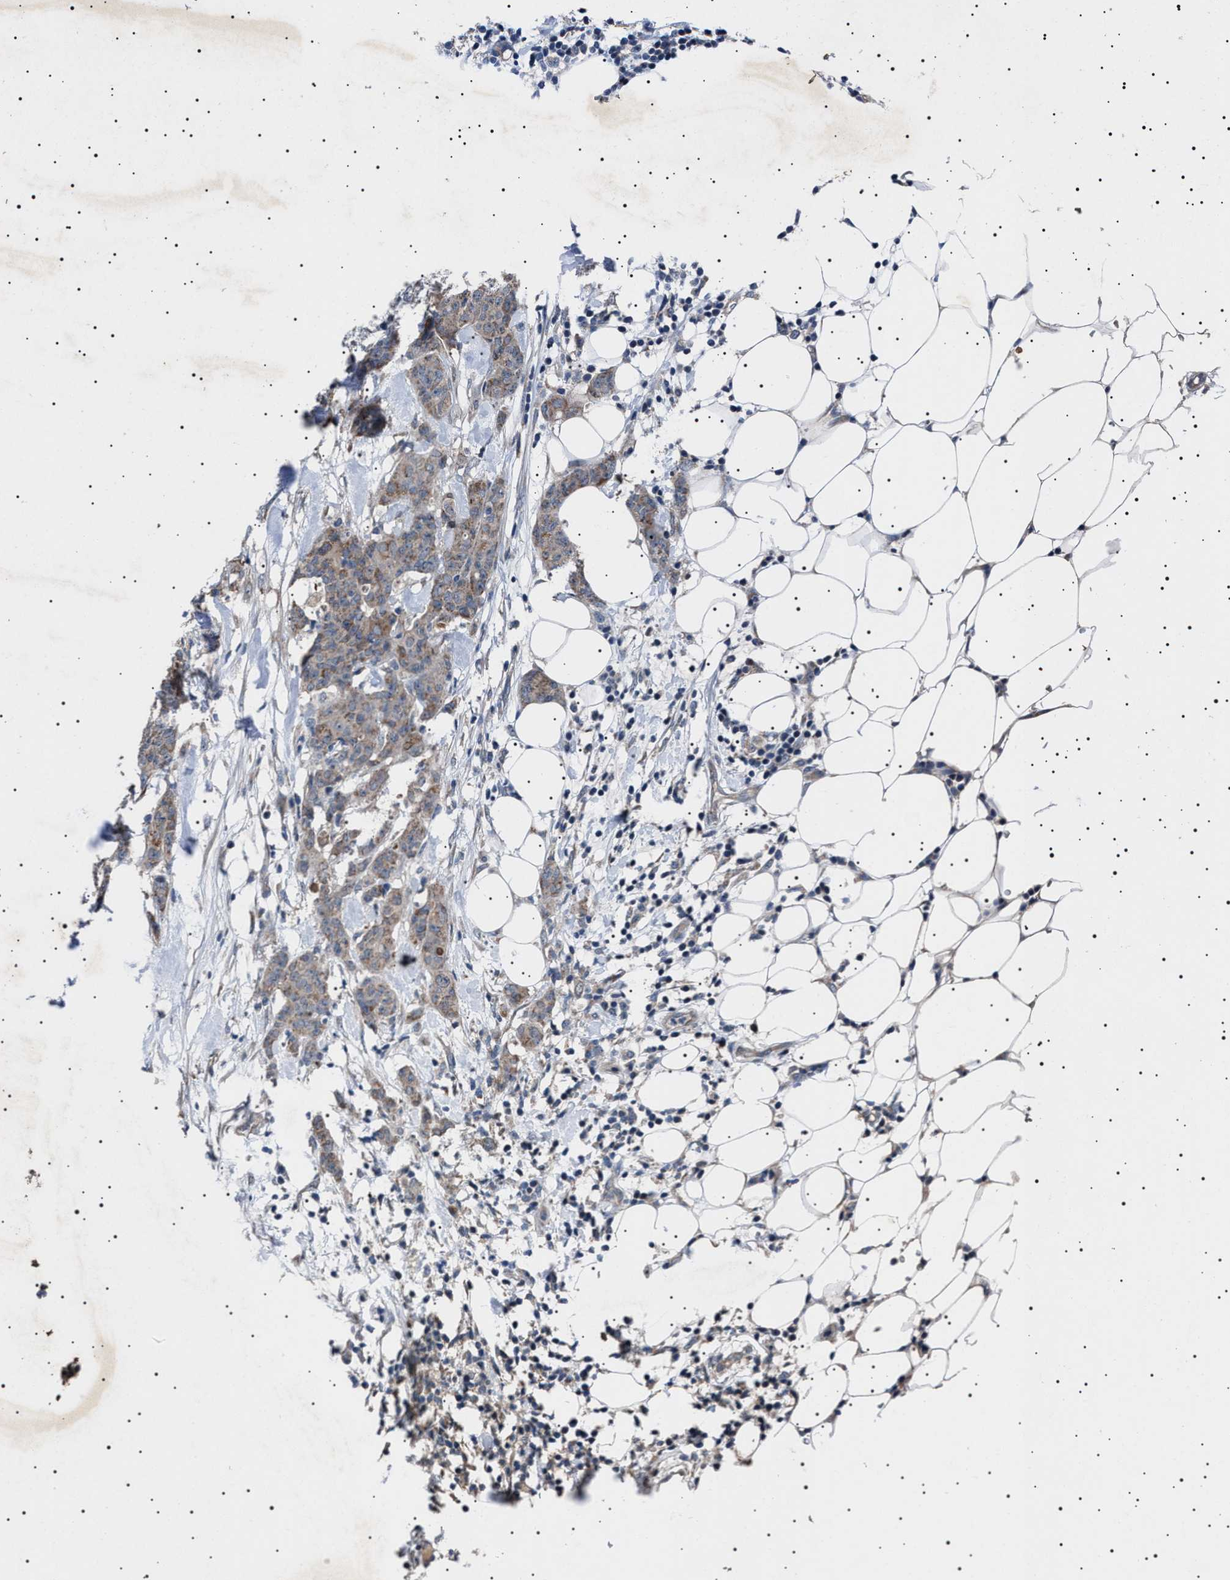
{"staining": {"intensity": "moderate", "quantity": ">75%", "location": "cytoplasmic/membranous"}, "tissue": "breast cancer", "cell_type": "Tumor cells", "image_type": "cancer", "snomed": [{"axis": "morphology", "description": "Normal tissue, NOS"}, {"axis": "morphology", "description": "Duct carcinoma"}, {"axis": "topography", "description": "Breast"}], "caption": "This is an image of immunohistochemistry (IHC) staining of breast cancer (invasive ductal carcinoma), which shows moderate positivity in the cytoplasmic/membranous of tumor cells.", "gene": "PTRH1", "patient": {"sex": "female", "age": 40}}